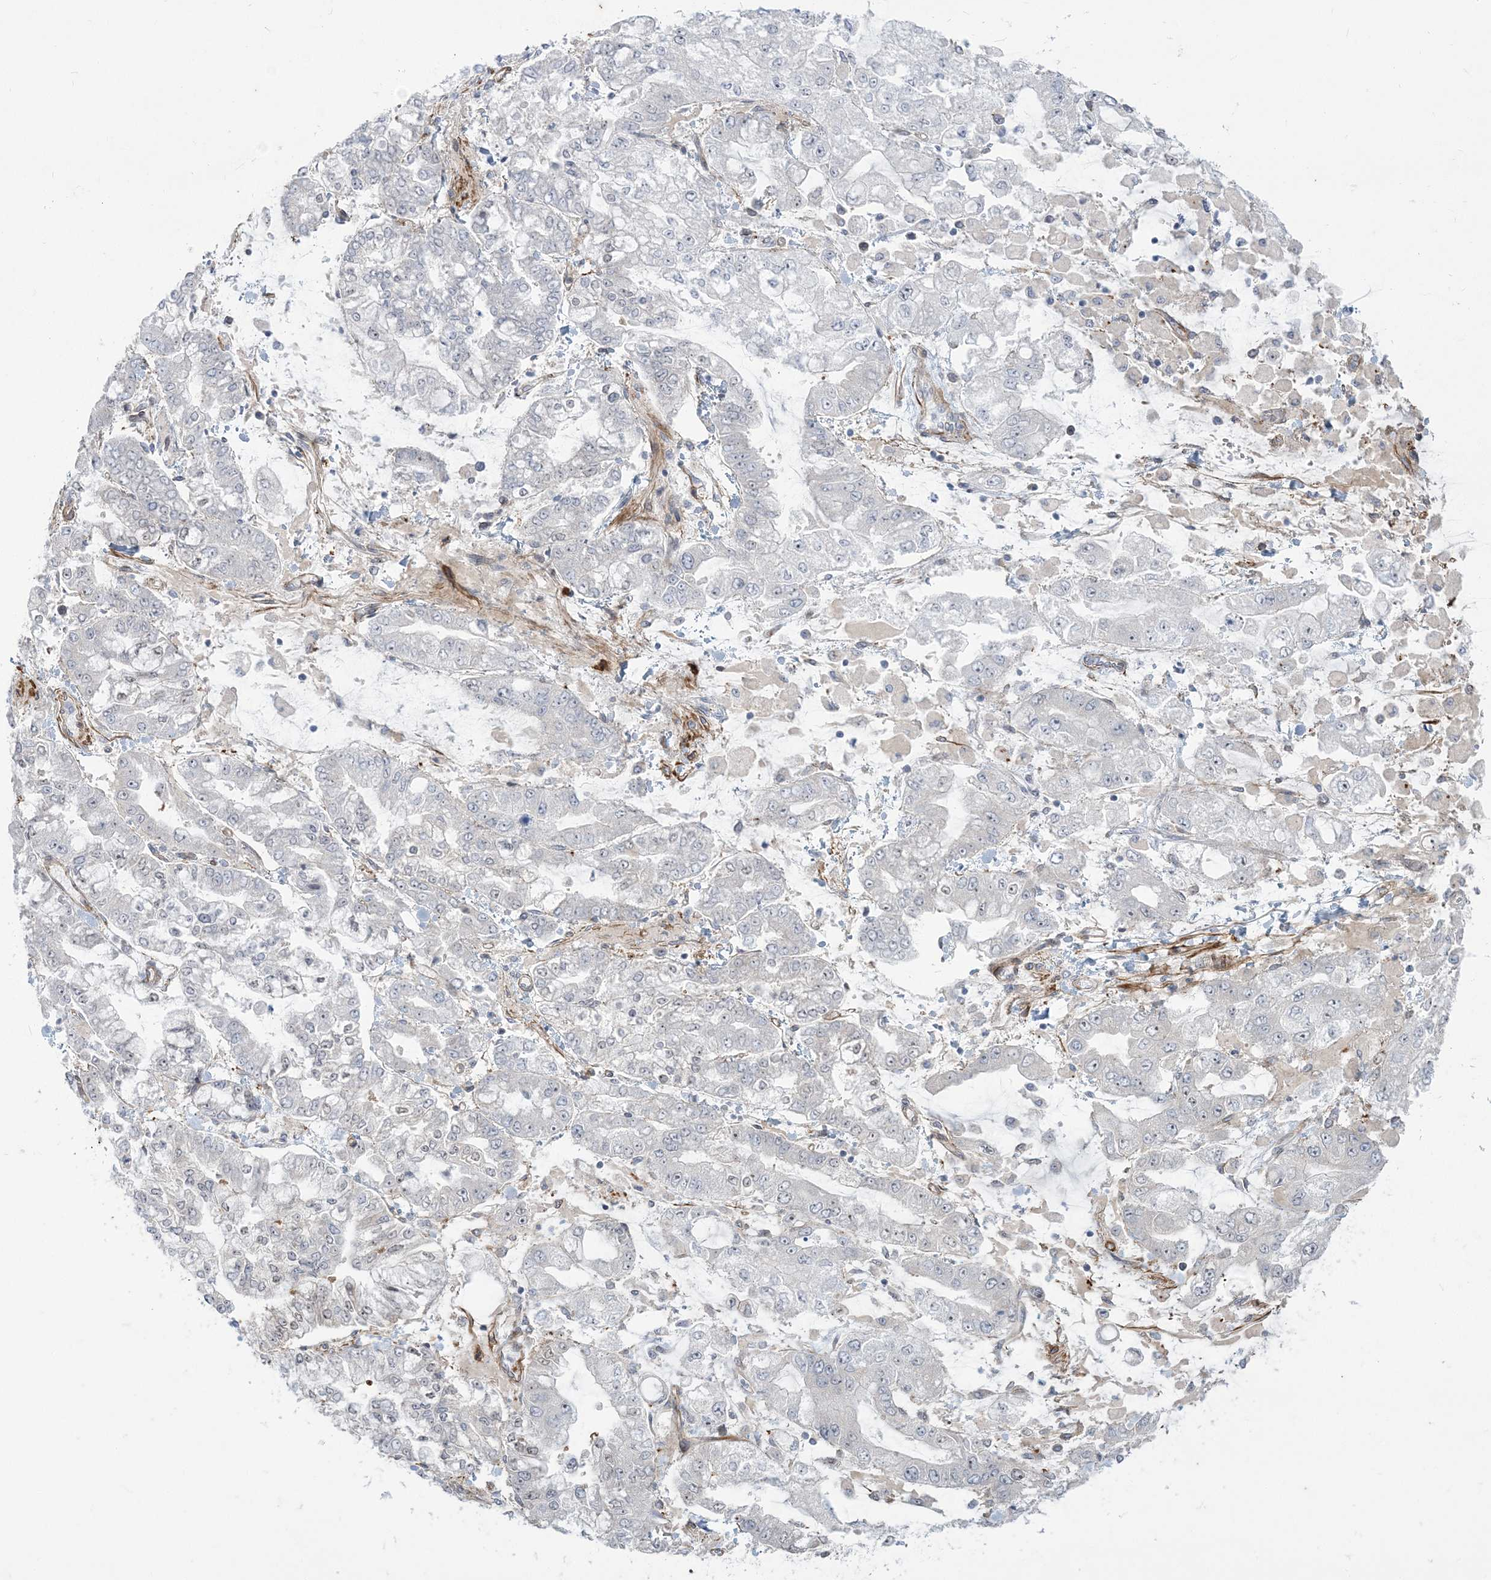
{"staining": {"intensity": "negative", "quantity": "none", "location": "none"}, "tissue": "stomach cancer", "cell_type": "Tumor cells", "image_type": "cancer", "snomed": [{"axis": "morphology", "description": "Normal tissue, NOS"}, {"axis": "morphology", "description": "Adenocarcinoma, NOS"}, {"axis": "topography", "description": "Stomach, upper"}, {"axis": "topography", "description": "Stomach"}], "caption": "Histopathology image shows no significant protein positivity in tumor cells of adenocarcinoma (stomach).", "gene": "NUDT9", "patient": {"sex": "male", "age": 76}}